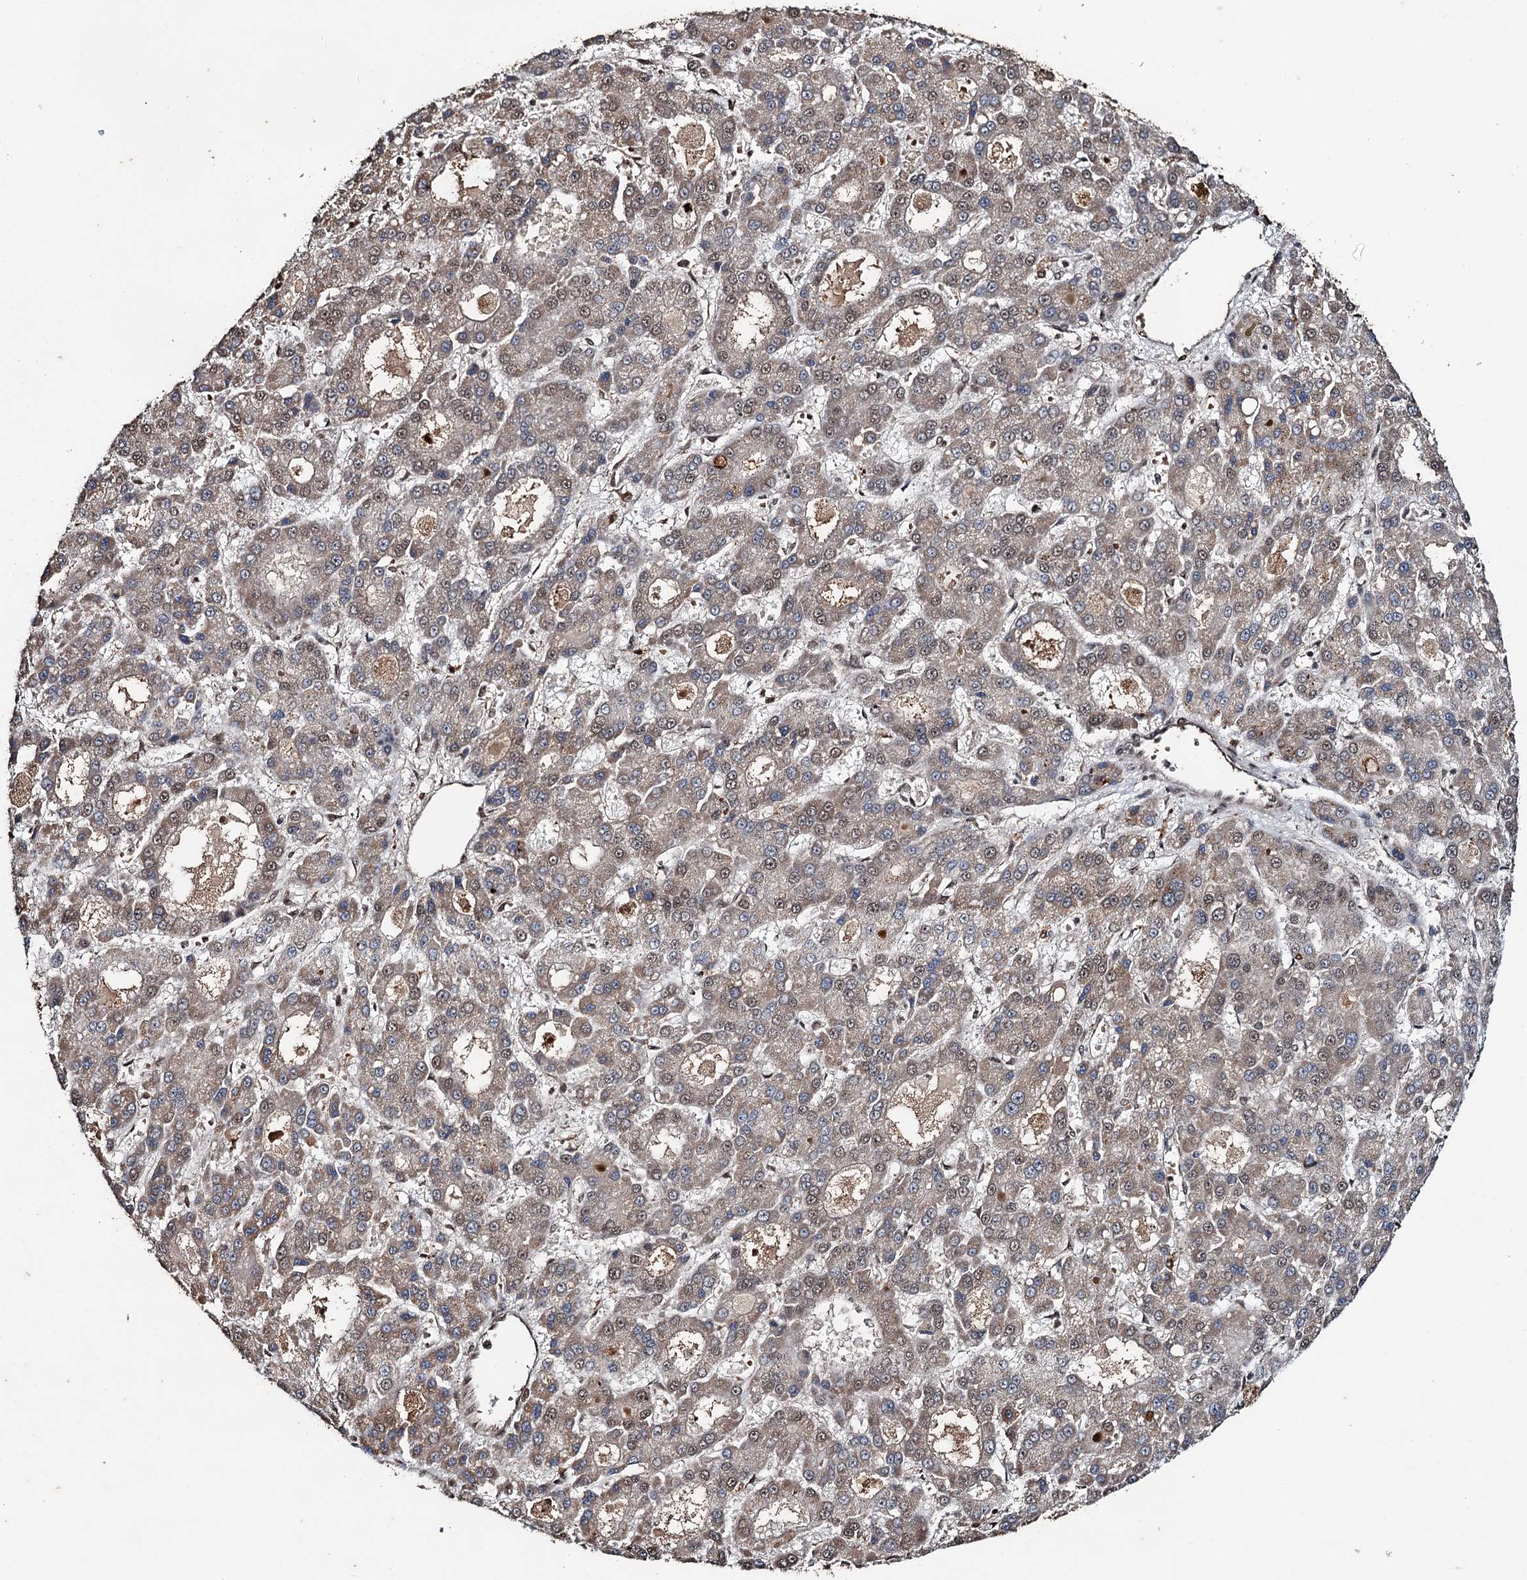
{"staining": {"intensity": "weak", "quantity": "25%-75%", "location": "cytoplasmic/membranous,nuclear"}, "tissue": "liver cancer", "cell_type": "Tumor cells", "image_type": "cancer", "snomed": [{"axis": "morphology", "description": "Carcinoma, Hepatocellular, NOS"}, {"axis": "topography", "description": "Liver"}], "caption": "Human liver cancer stained with a brown dye demonstrates weak cytoplasmic/membranous and nuclear positive expression in about 25%-75% of tumor cells.", "gene": "REP15", "patient": {"sex": "male", "age": 70}}